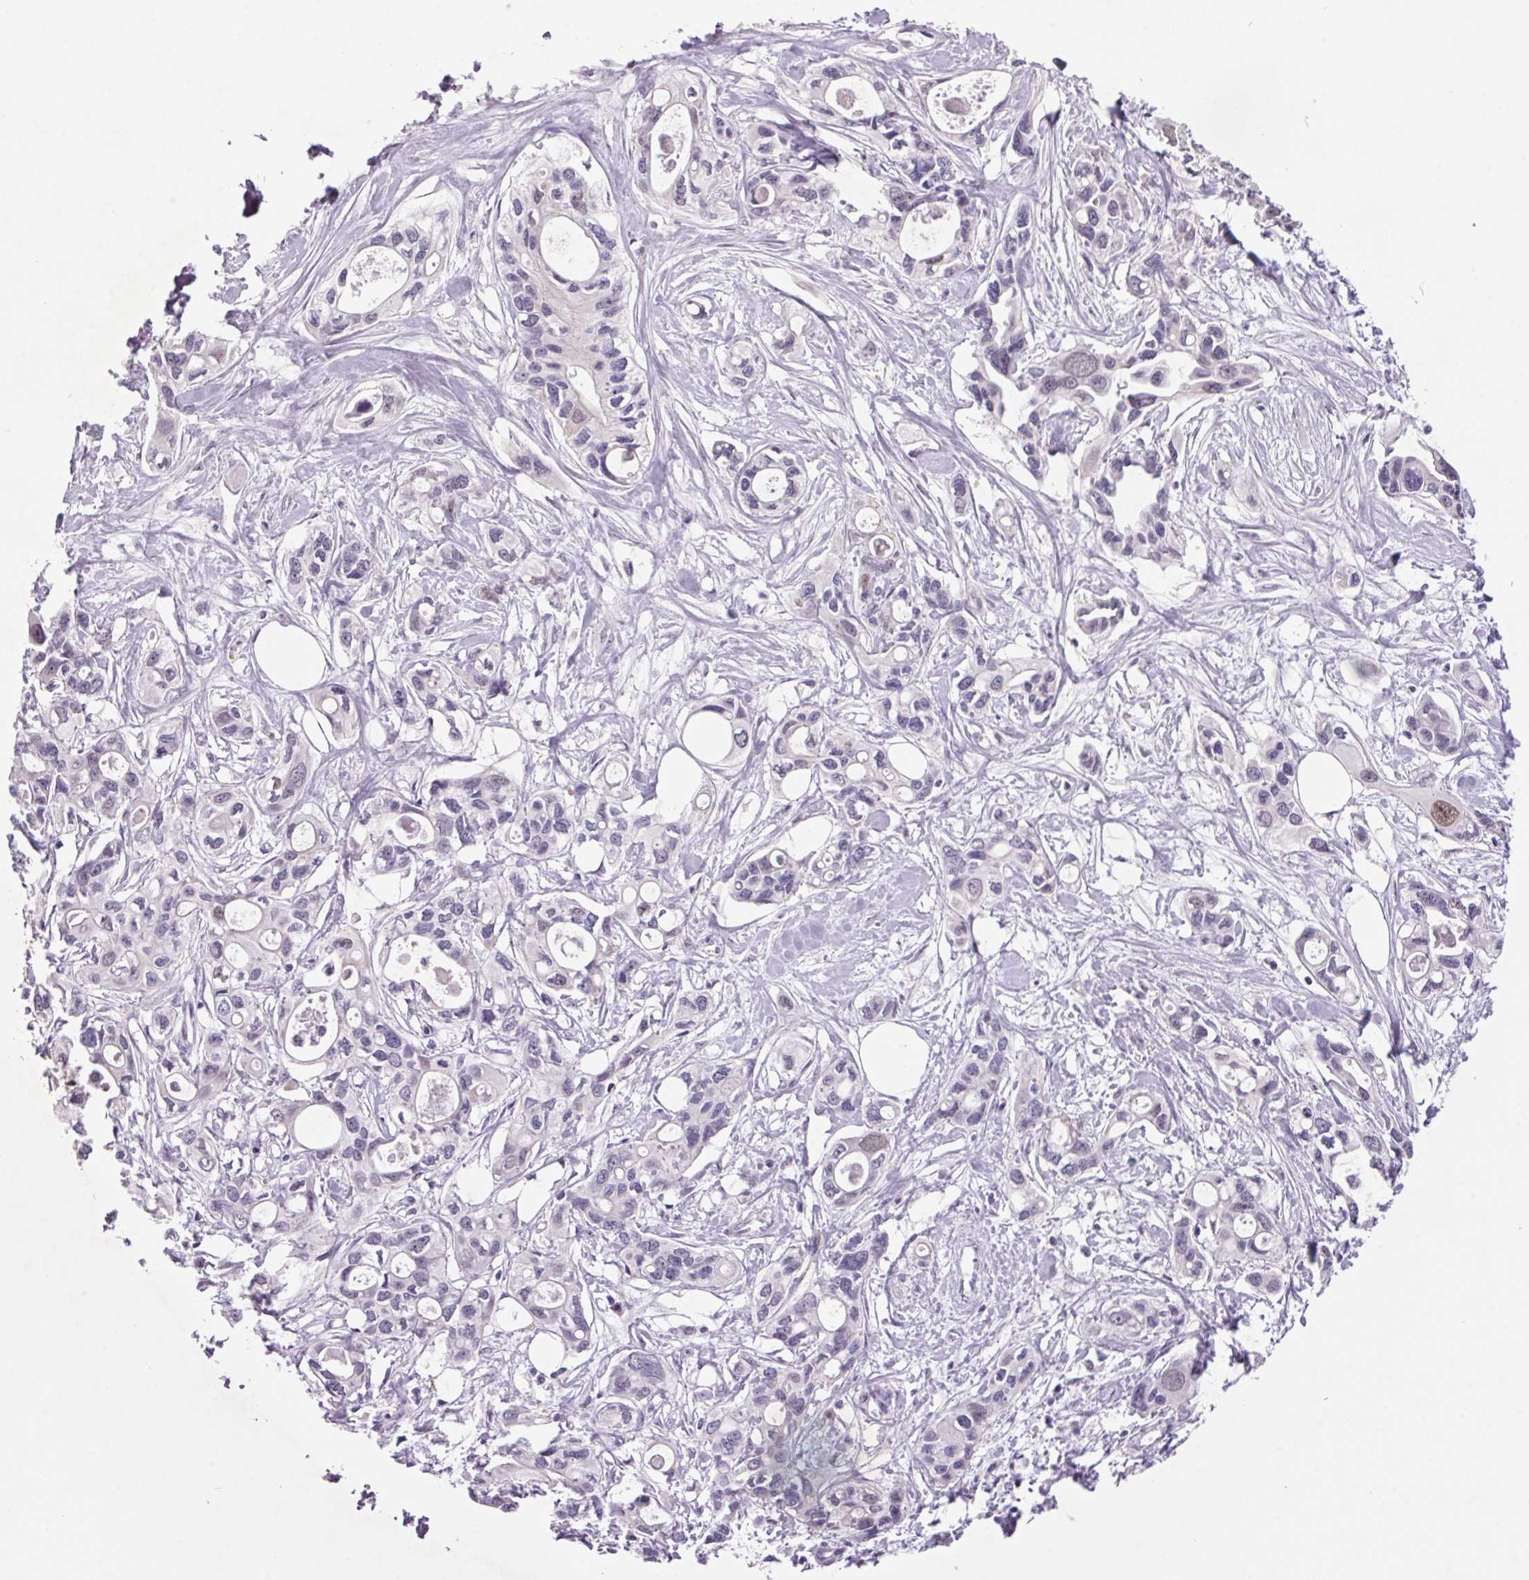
{"staining": {"intensity": "negative", "quantity": "none", "location": "none"}, "tissue": "pancreatic cancer", "cell_type": "Tumor cells", "image_type": "cancer", "snomed": [{"axis": "morphology", "description": "Adenocarcinoma, NOS"}, {"axis": "topography", "description": "Pancreas"}], "caption": "This is a photomicrograph of immunohistochemistry (IHC) staining of pancreatic cancer, which shows no positivity in tumor cells.", "gene": "TRDN", "patient": {"sex": "male", "age": 60}}